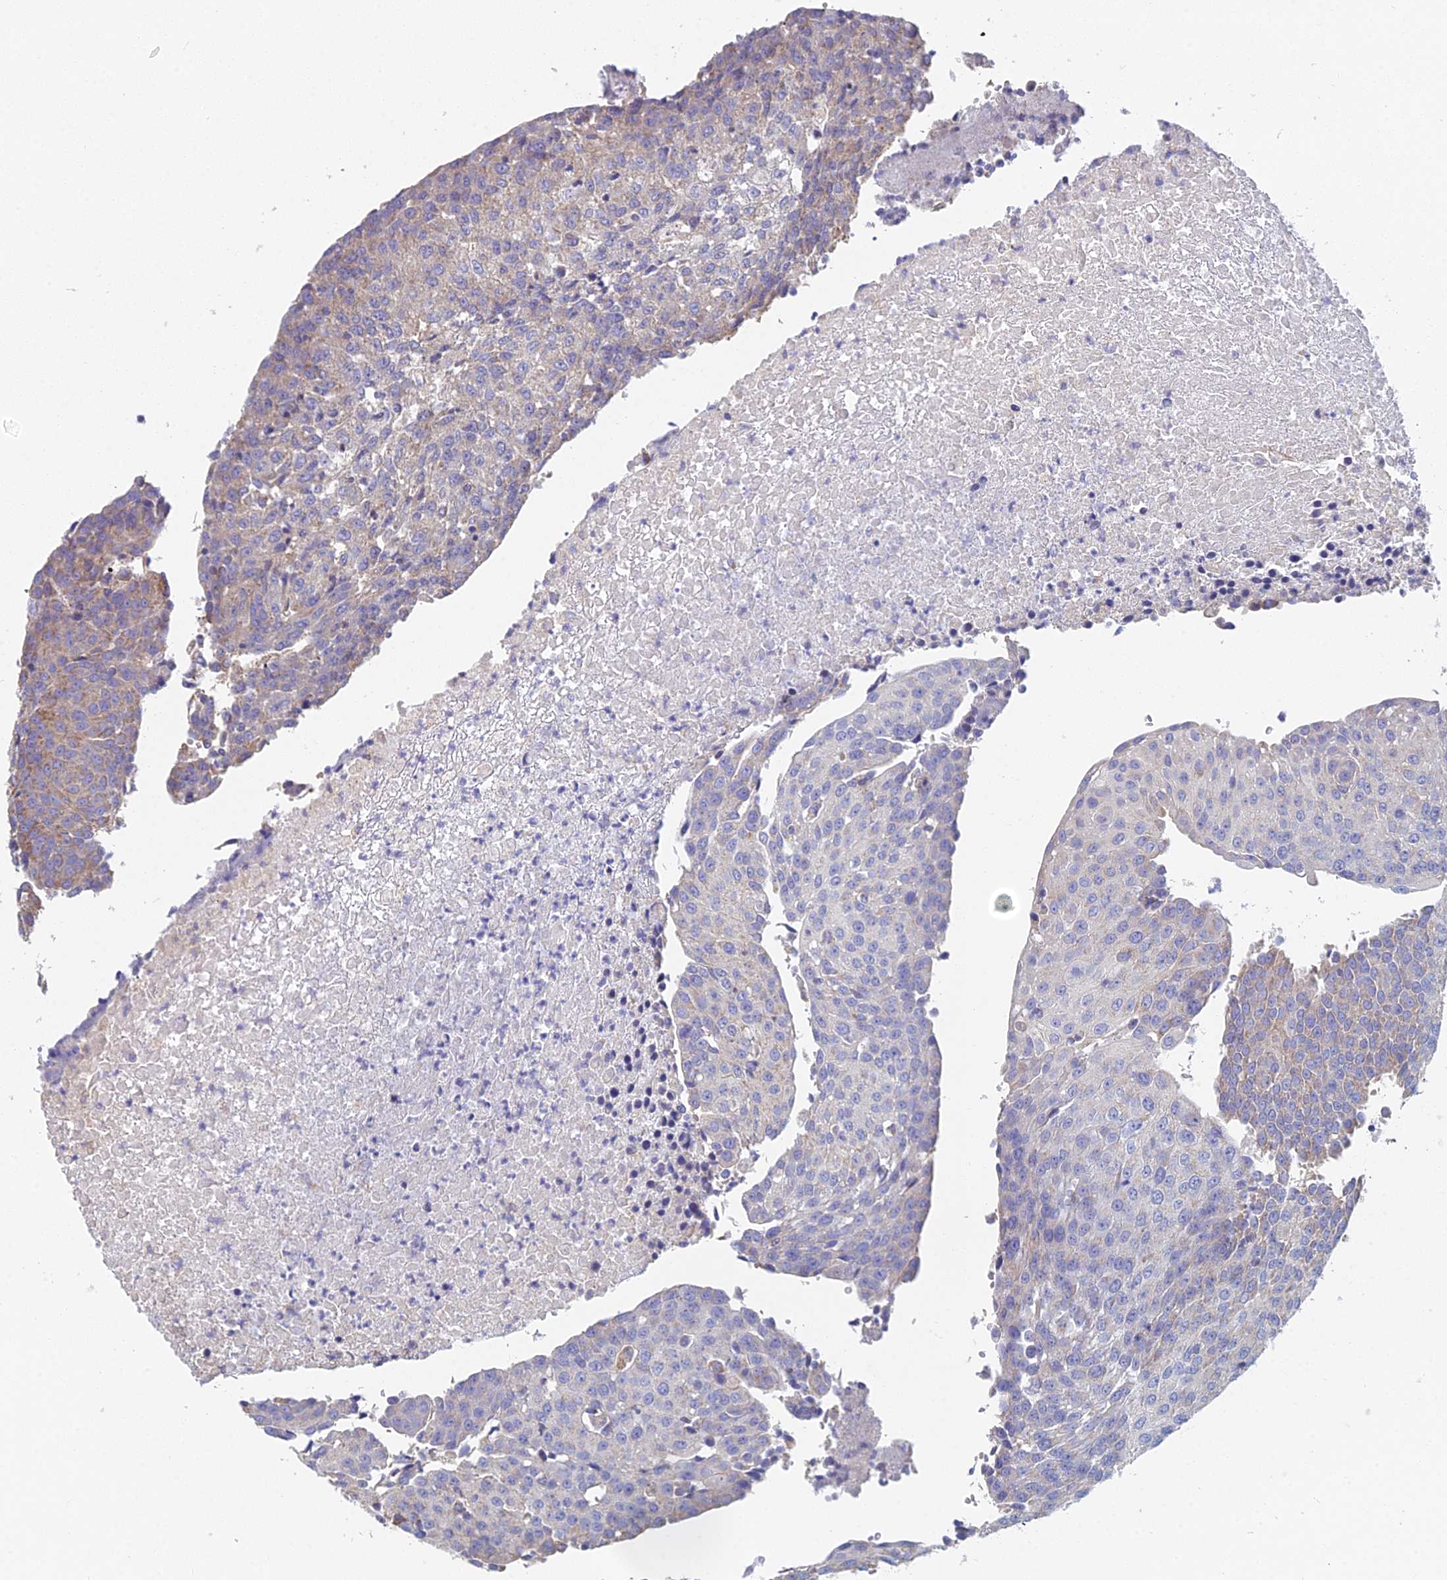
{"staining": {"intensity": "weak", "quantity": "25%-75%", "location": "cytoplasmic/membranous"}, "tissue": "urothelial cancer", "cell_type": "Tumor cells", "image_type": "cancer", "snomed": [{"axis": "morphology", "description": "Urothelial carcinoma, High grade"}, {"axis": "topography", "description": "Urinary bladder"}], "caption": "IHC photomicrograph of human urothelial carcinoma (high-grade) stained for a protein (brown), which demonstrates low levels of weak cytoplasmic/membranous staining in approximately 25%-75% of tumor cells.", "gene": "CRACR2B", "patient": {"sex": "female", "age": 85}}